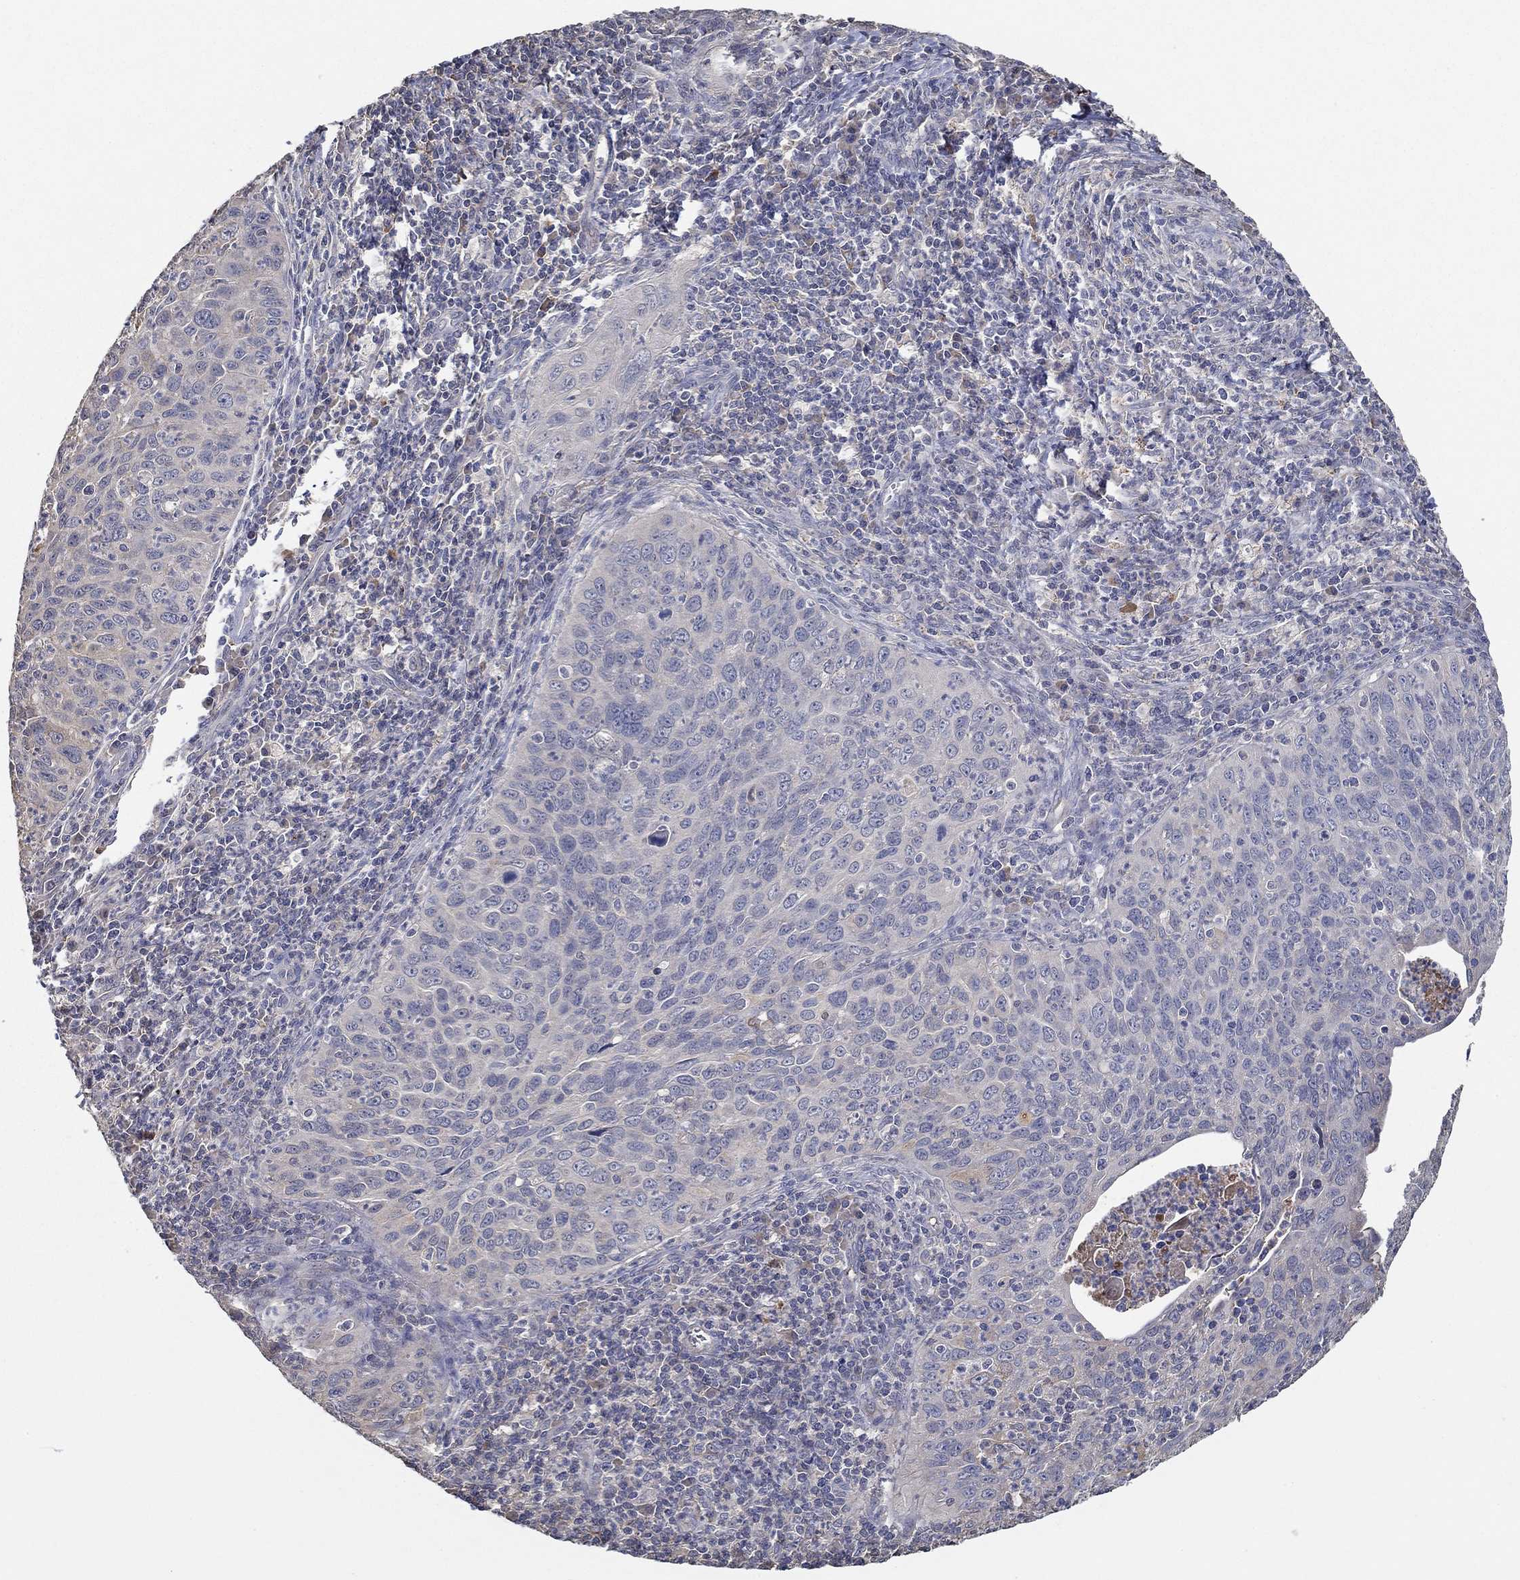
{"staining": {"intensity": "negative", "quantity": "none", "location": "none"}, "tissue": "cervical cancer", "cell_type": "Tumor cells", "image_type": "cancer", "snomed": [{"axis": "morphology", "description": "Squamous cell carcinoma, NOS"}, {"axis": "topography", "description": "Cervix"}], "caption": "Human cervical cancer (squamous cell carcinoma) stained for a protein using immunohistochemistry shows no positivity in tumor cells.", "gene": "IL10", "patient": {"sex": "female", "age": 26}}